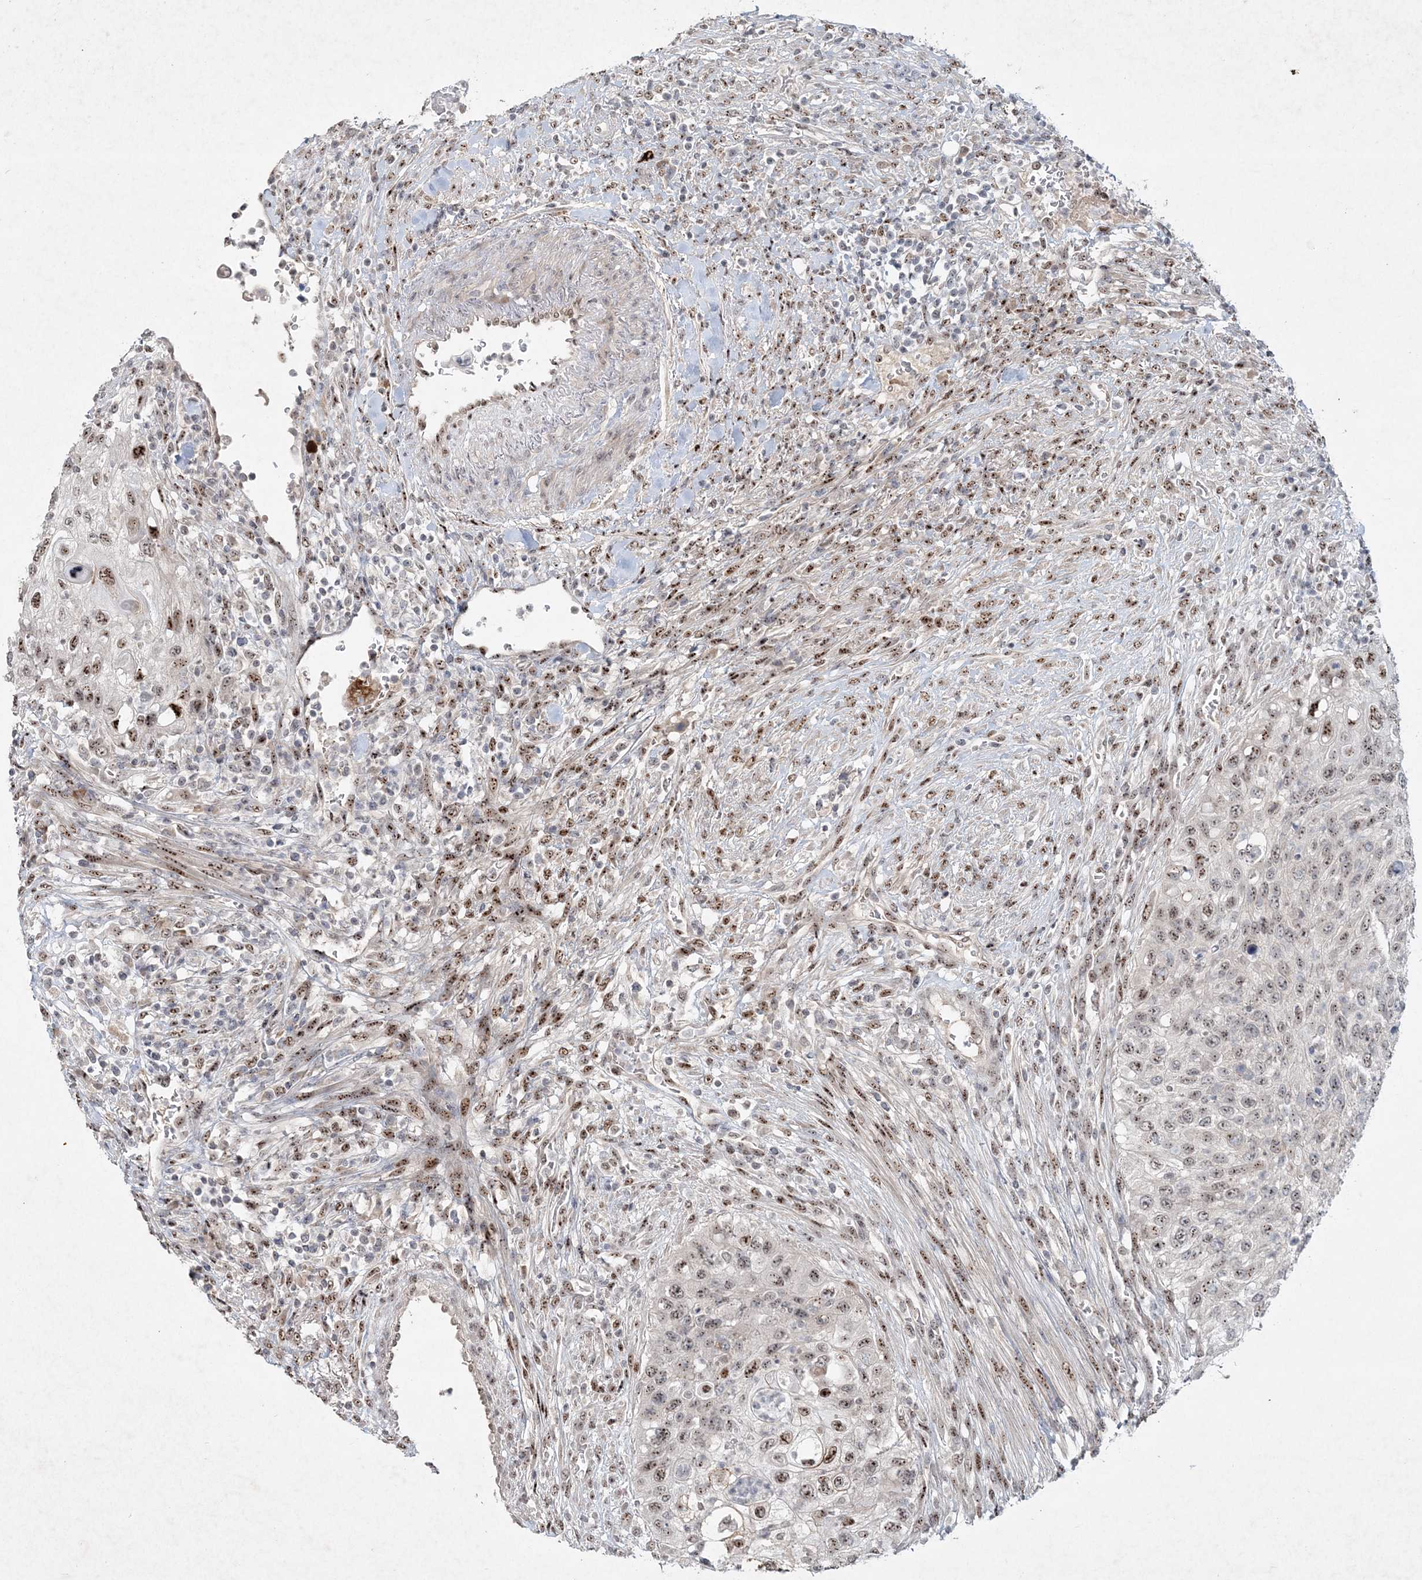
{"staining": {"intensity": "moderate", "quantity": "25%-75%", "location": "nuclear"}, "tissue": "urothelial cancer", "cell_type": "Tumor cells", "image_type": "cancer", "snomed": [{"axis": "morphology", "description": "Urothelial carcinoma, High grade"}, {"axis": "topography", "description": "Urinary bladder"}], "caption": "IHC (DAB (3,3'-diaminobenzidine)) staining of urothelial cancer displays moderate nuclear protein expression in about 25%-75% of tumor cells.", "gene": "GIN1", "patient": {"sex": "female", "age": 60}}